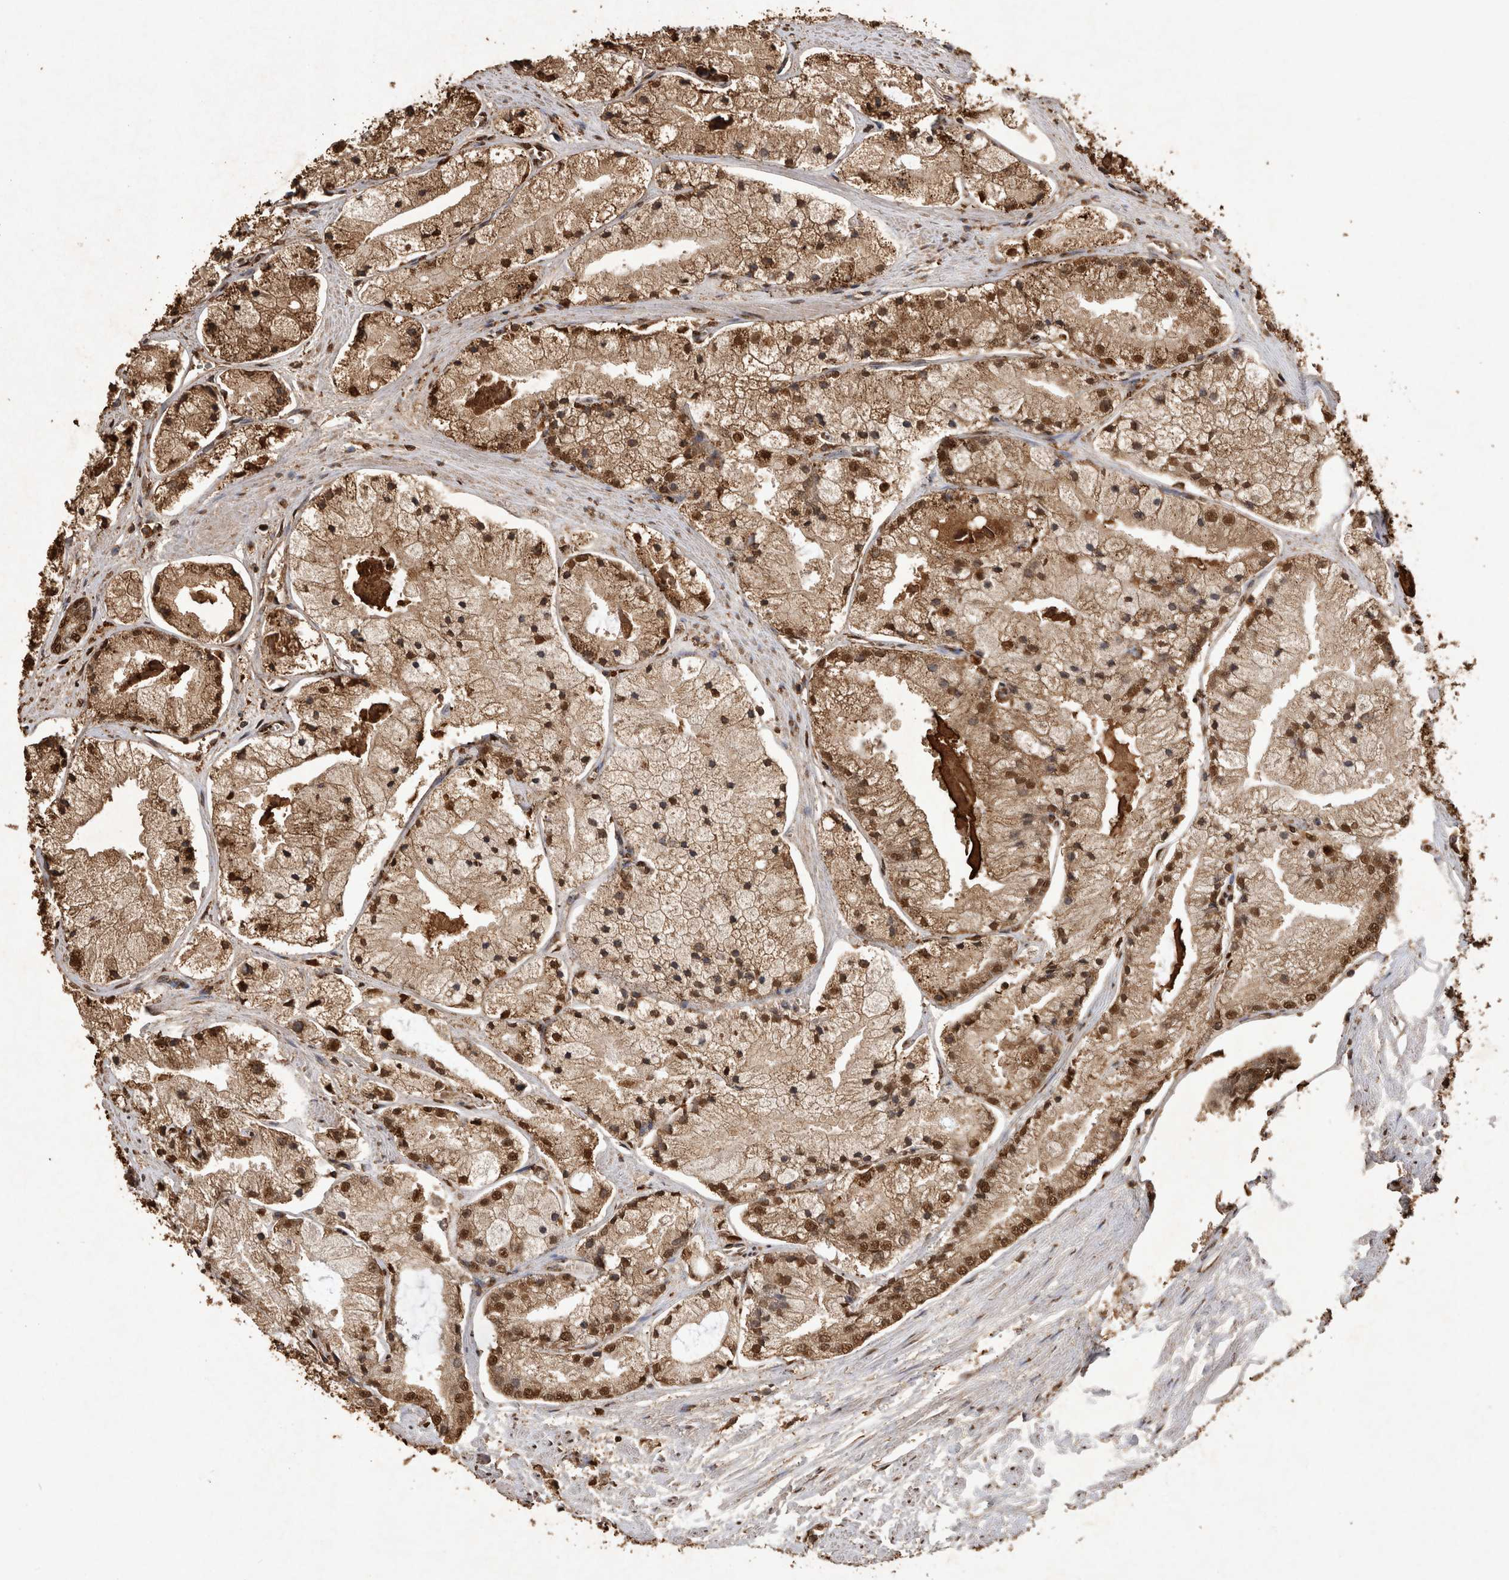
{"staining": {"intensity": "moderate", "quantity": ">75%", "location": "cytoplasmic/membranous,nuclear"}, "tissue": "prostate cancer", "cell_type": "Tumor cells", "image_type": "cancer", "snomed": [{"axis": "morphology", "description": "Adenocarcinoma, High grade"}, {"axis": "topography", "description": "Prostate"}], "caption": "There is medium levels of moderate cytoplasmic/membranous and nuclear expression in tumor cells of adenocarcinoma (high-grade) (prostate), as demonstrated by immunohistochemical staining (brown color).", "gene": "OAS2", "patient": {"sex": "male", "age": 50}}